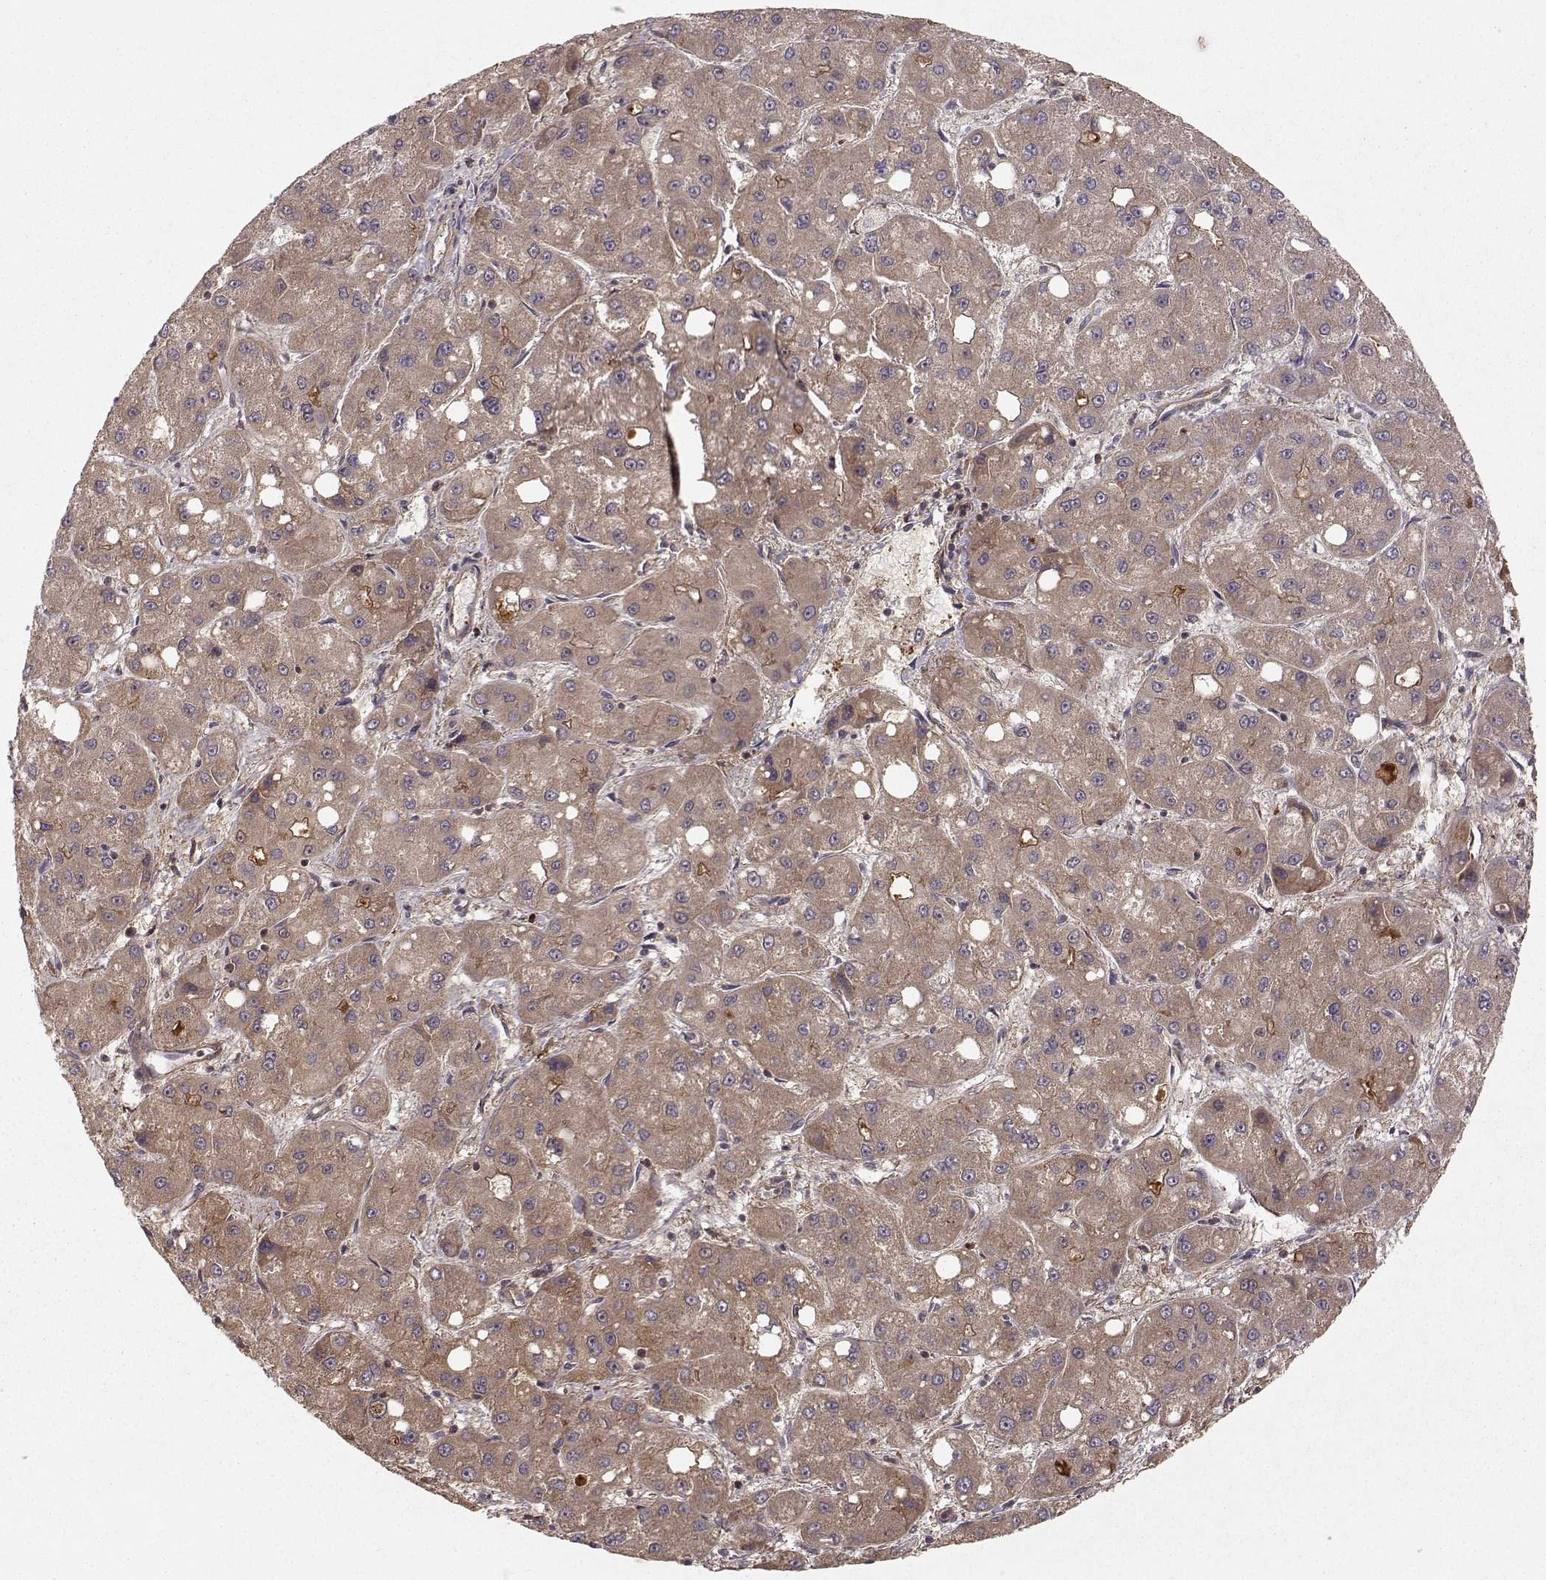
{"staining": {"intensity": "weak", "quantity": "25%-75%", "location": "cytoplasmic/membranous"}, "tissue": "liver cancer", "cell_type": "Tumor cells", "image_type": "cancer", "snomed": [{"axis": "morphology", "description": "Carcinoma, Hepatocellular, NOS"}, {"axis": "topography", "description": "Liver"}], "caption": "A micrograph of liver cancer (hepatocellular carcinoma) stained for a protein shows weak cytoplasmic/membranous brown staining in tumor cells.", "gene": "WNT6", "patient": {"sex": "male", "age": 73}}